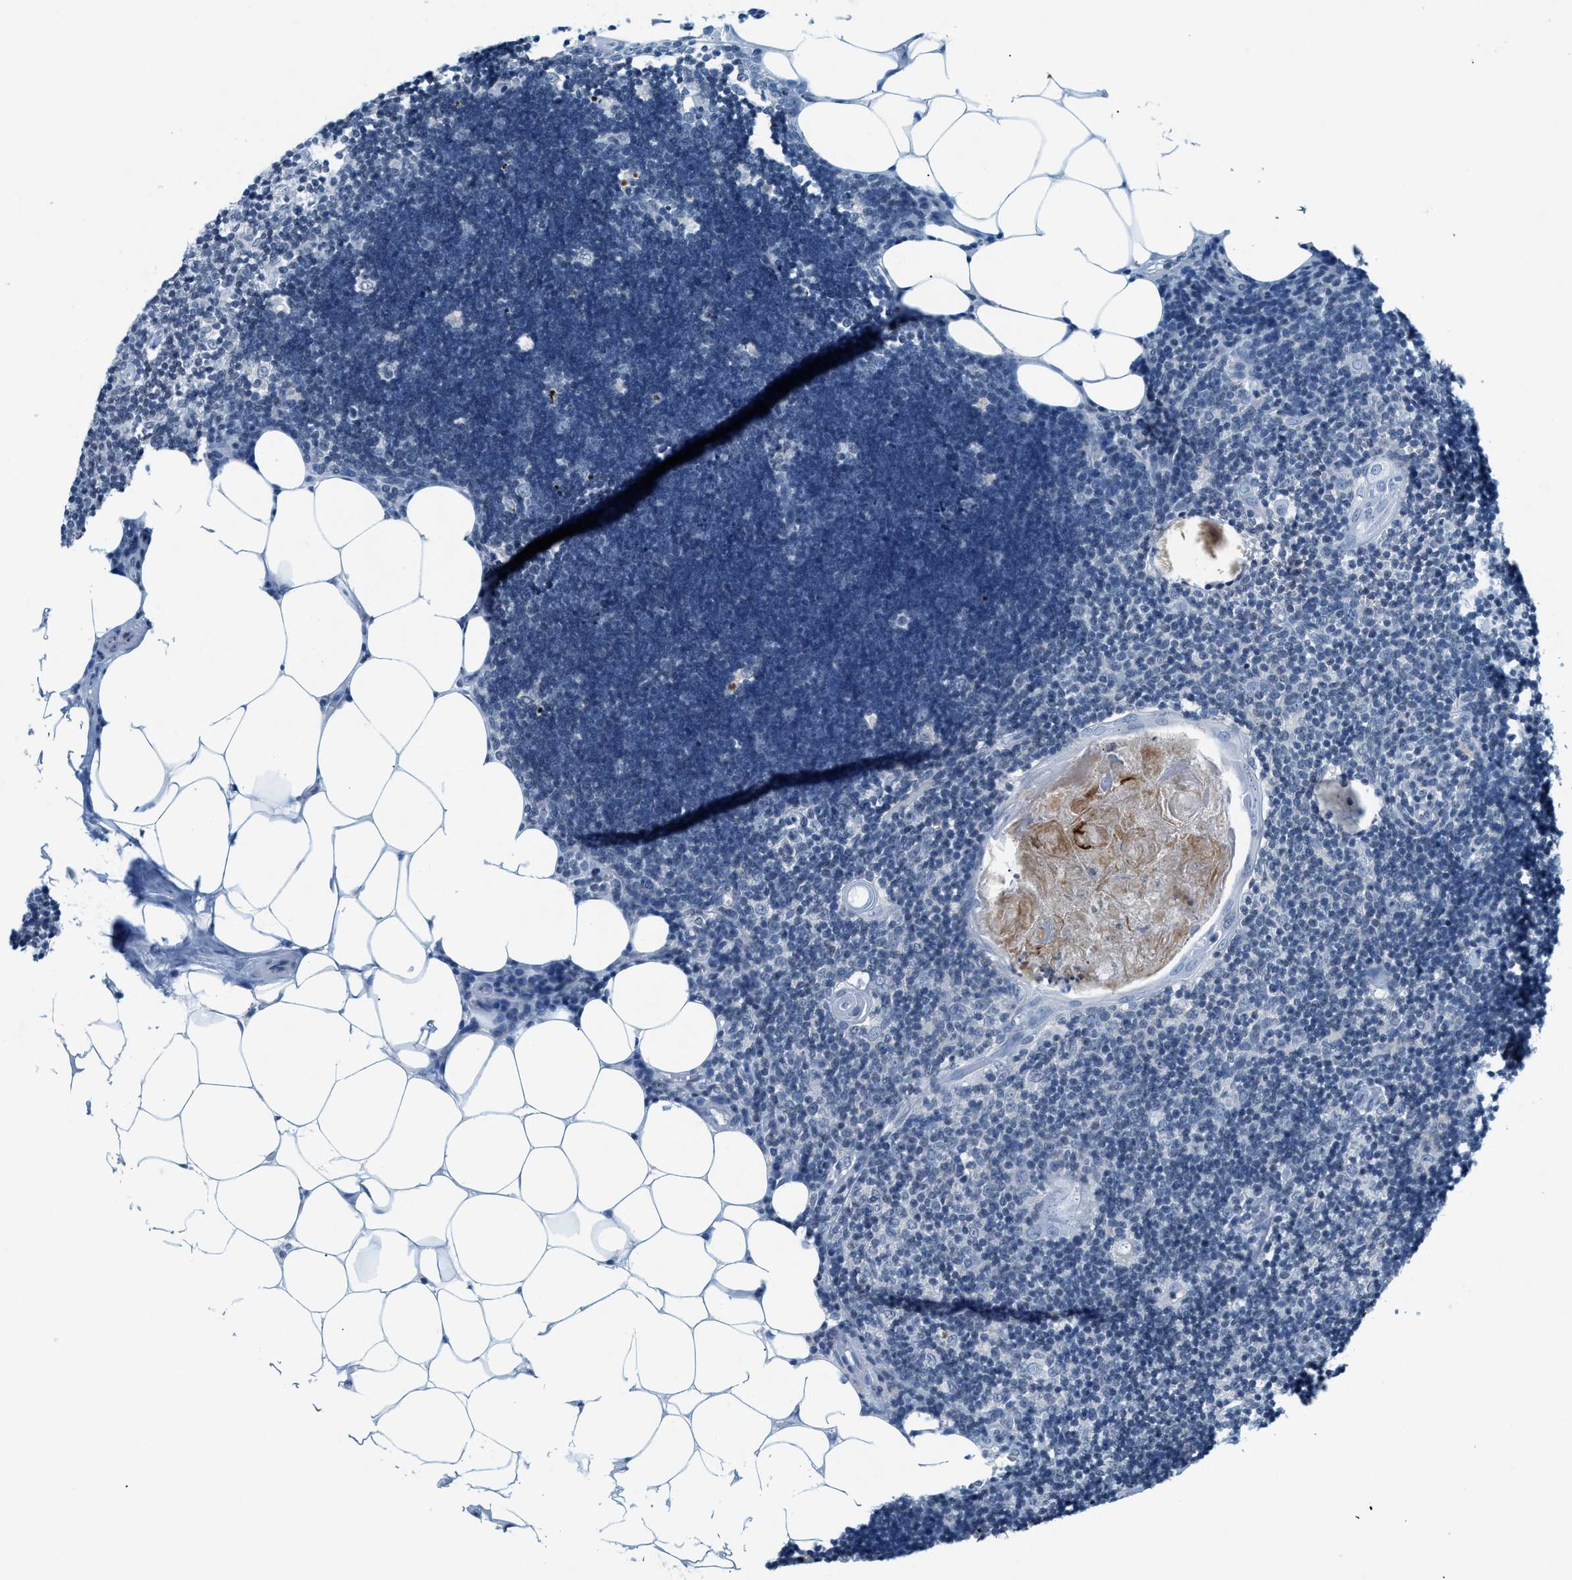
{"staining": {"intensity": "negative", "quantity": "none", "location": "none"}, "tissue": "lymph node", "cell_type": "Germinal center cells", "image_type": "normal", "snomed": [{"axis": "morphology", "description": "Normal tissue, NOS"}, {"axis": "topography", "description": "Lymph node"}], "caption": "This is a image of immunohistochemistry staining of benign lymph node, which shows no positivity in germinal center cells.", "gene": "UVRAG", "patient": {"sex": "male", "age": 33}}